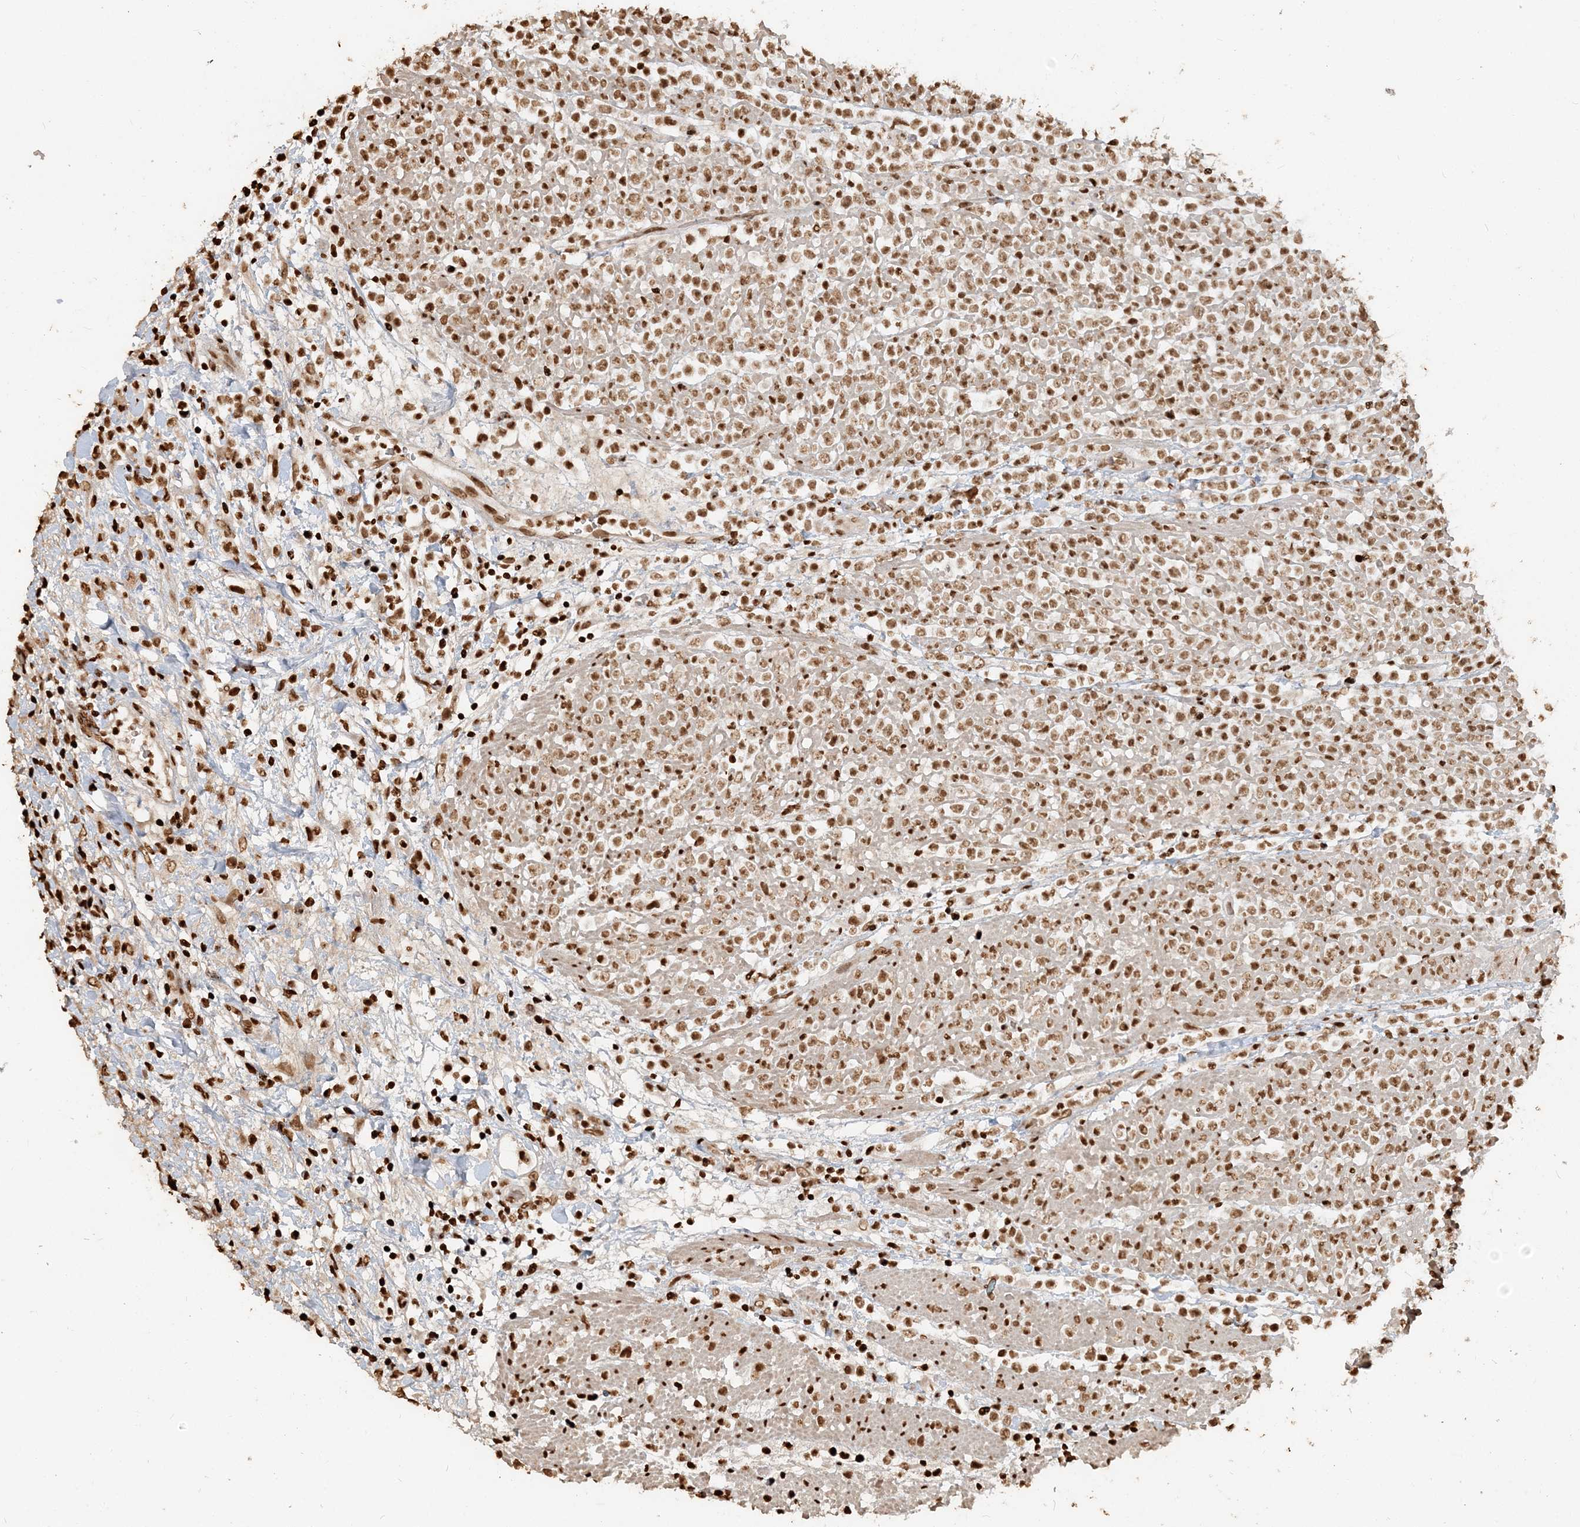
{"staining": {"intensity": "moderate", "quantity": ">75%", "location": "nuclear"}, "tissue": "lymphoma", "cell_type": "Tumor cells", "image_type": "cancer", "snomed": [{"axis": "morphology", "description": "Malignant lymphoma, non-Hodgkin's type, High grade"}, {"axis": "topography", "description": "Colon"}], "caption": "IHC image of human high-grade malignant lymphoma, non-Hodgkin's type stained for a protein (brown), which reveals medium levels of moderate nuclear expression in approximately >75% of tumor cells.", "gene": "H3-3B", "patient": {"sex": "female", "age": 53}}